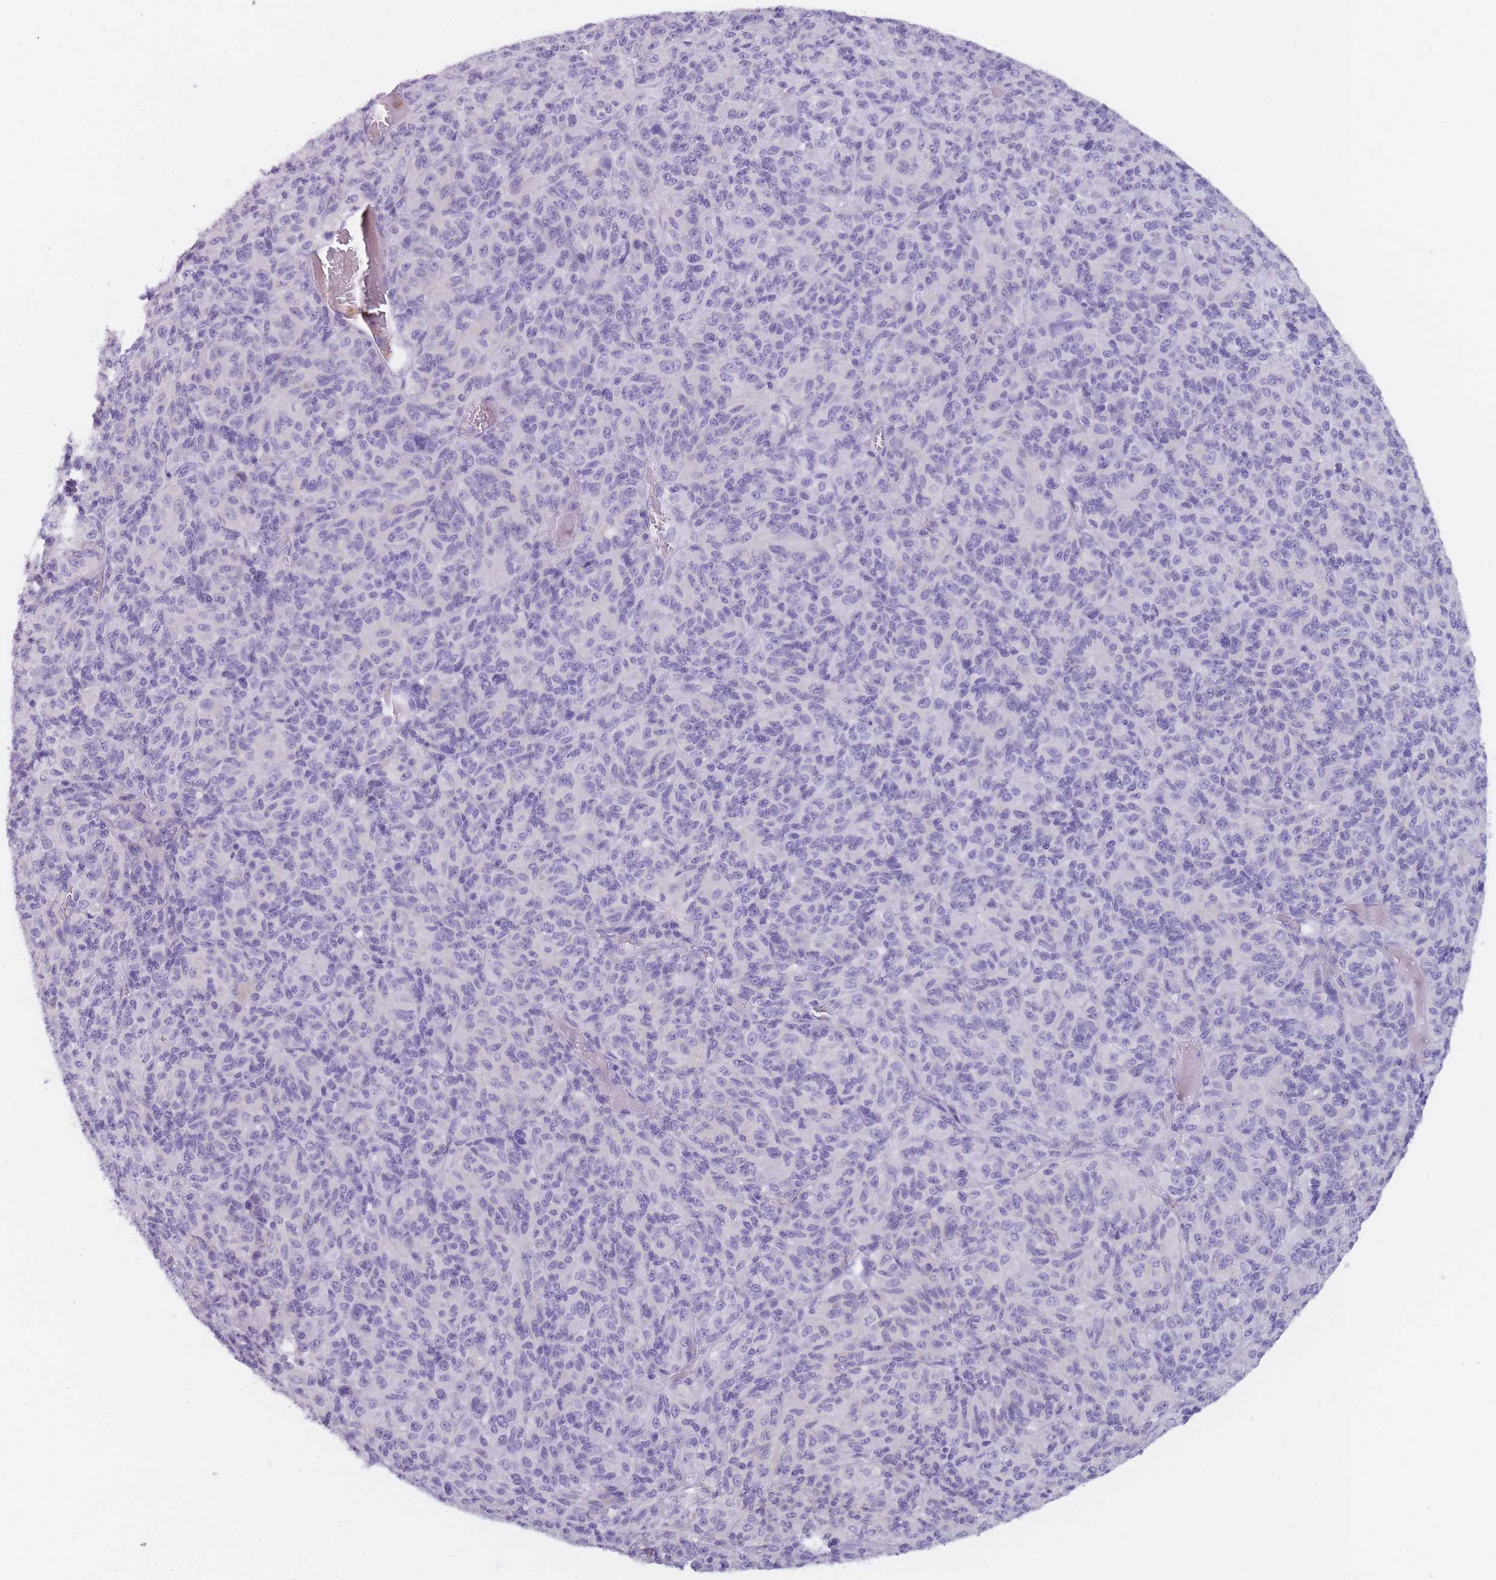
{"staining": {"intensity": "negative", "quantity": "none", "location": "none"}, "tissue": "melanoma", "cell_type": "Tumor cells", "image_type": "cancer", "snomed": [{"axis": "morphology", "description": "Malignant melanoma, Metastatic site"}, {"axis": "topography", "description": "Brain"}], "caption": "Human malignant melanoma (metastatic site) stained for a protein using IHC displays no positivity in tumor cells.", "gene": "CR1L", "patient": {"sex": "female", "age": 56}}